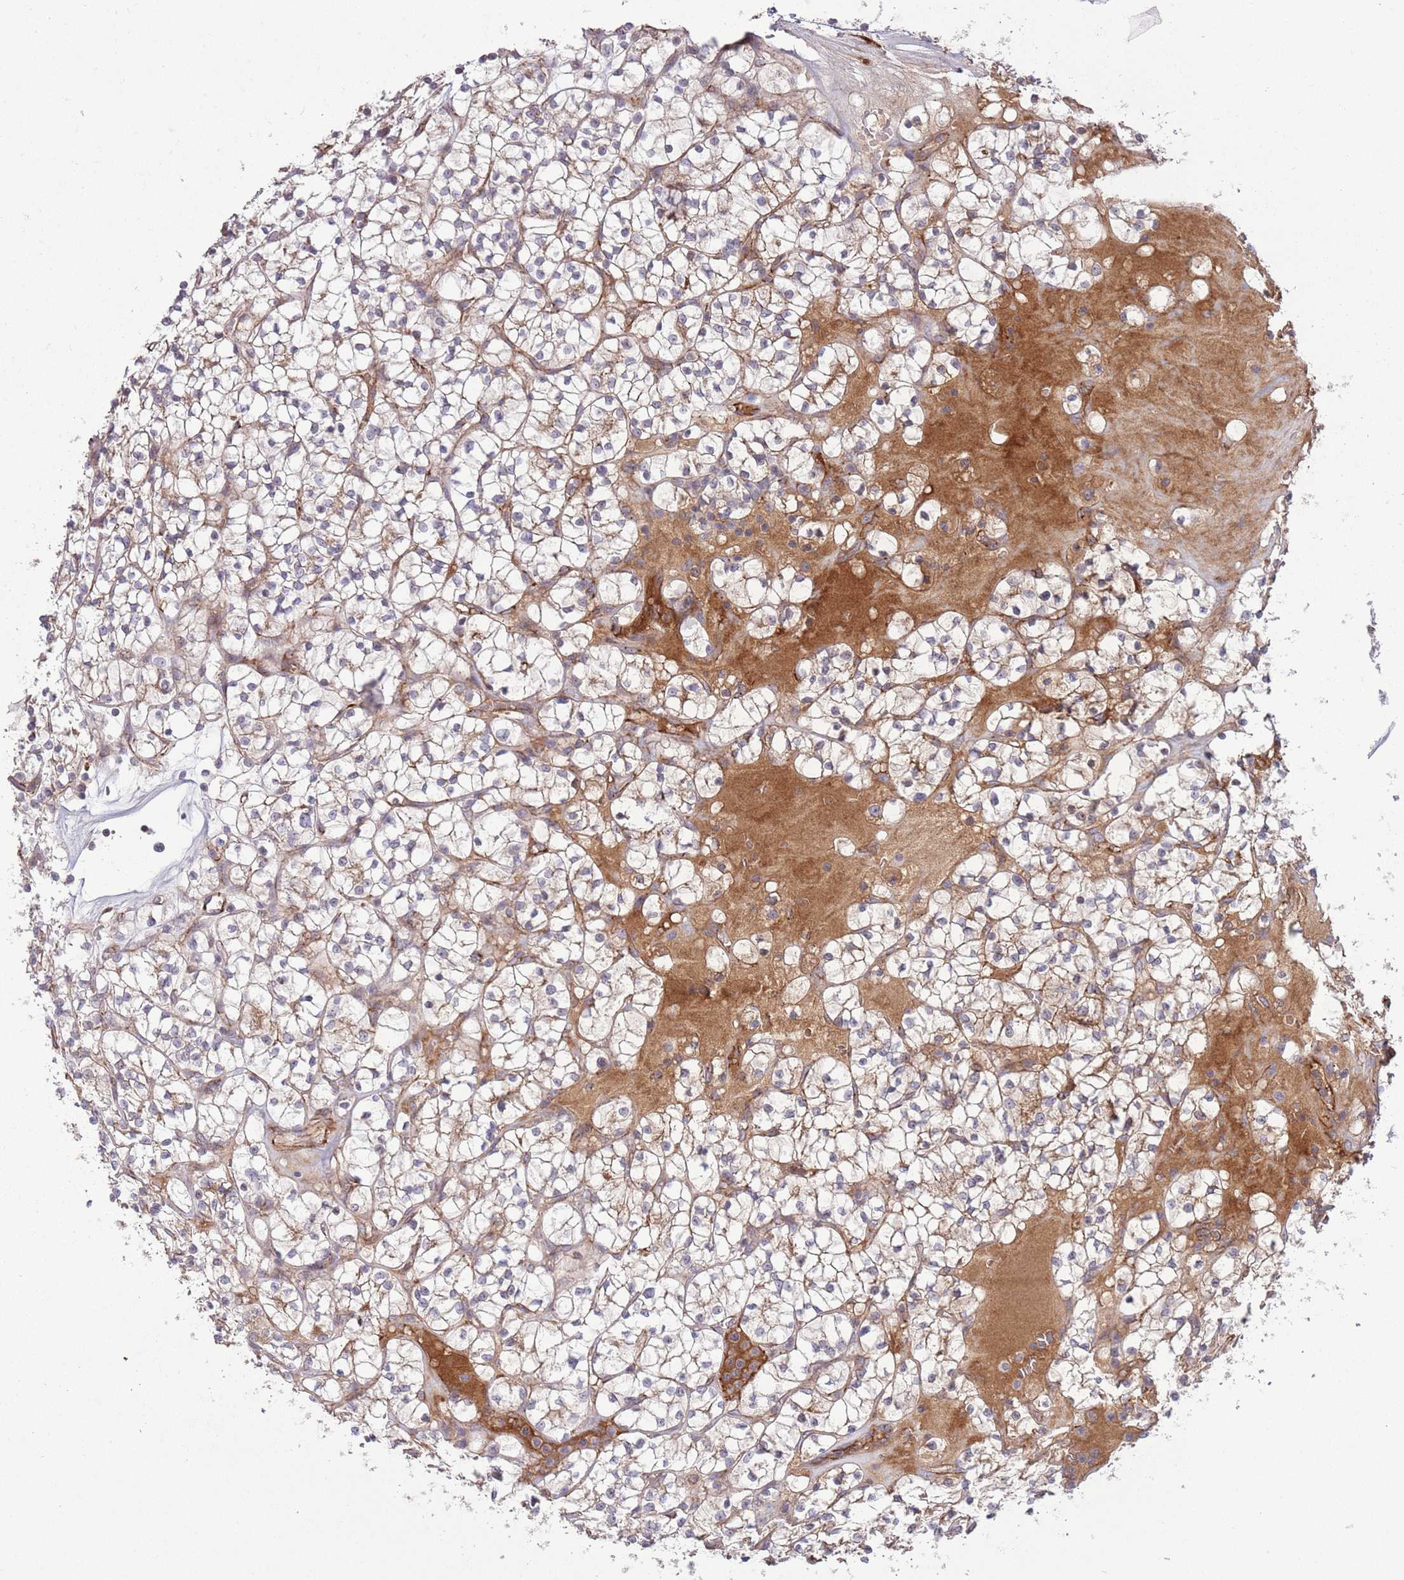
{"staining": {"intensity": "weak", "quantity": "<25%", "location": "cytoplasmic/membranous"}, "tissue": "renal cancer", "cell_type": "Tumor cells", "image_type": "cancer", "snomed": [{"axis": "morphology", "description": "Adenocarcinoma, NOS"}, {"axis": "topography", "description": "Kidney"}], "caption": "Immunohistochemistry (IHC) histopathology image of renal adenocarcinoma stained for a protein (brown), which reveals no expression in tumor cells. (DAB immunohistochemistry (IHC) with hematoxylin counter stain).", "gene": "DPP10", "patient": {"sex": "female", "age": 64}}